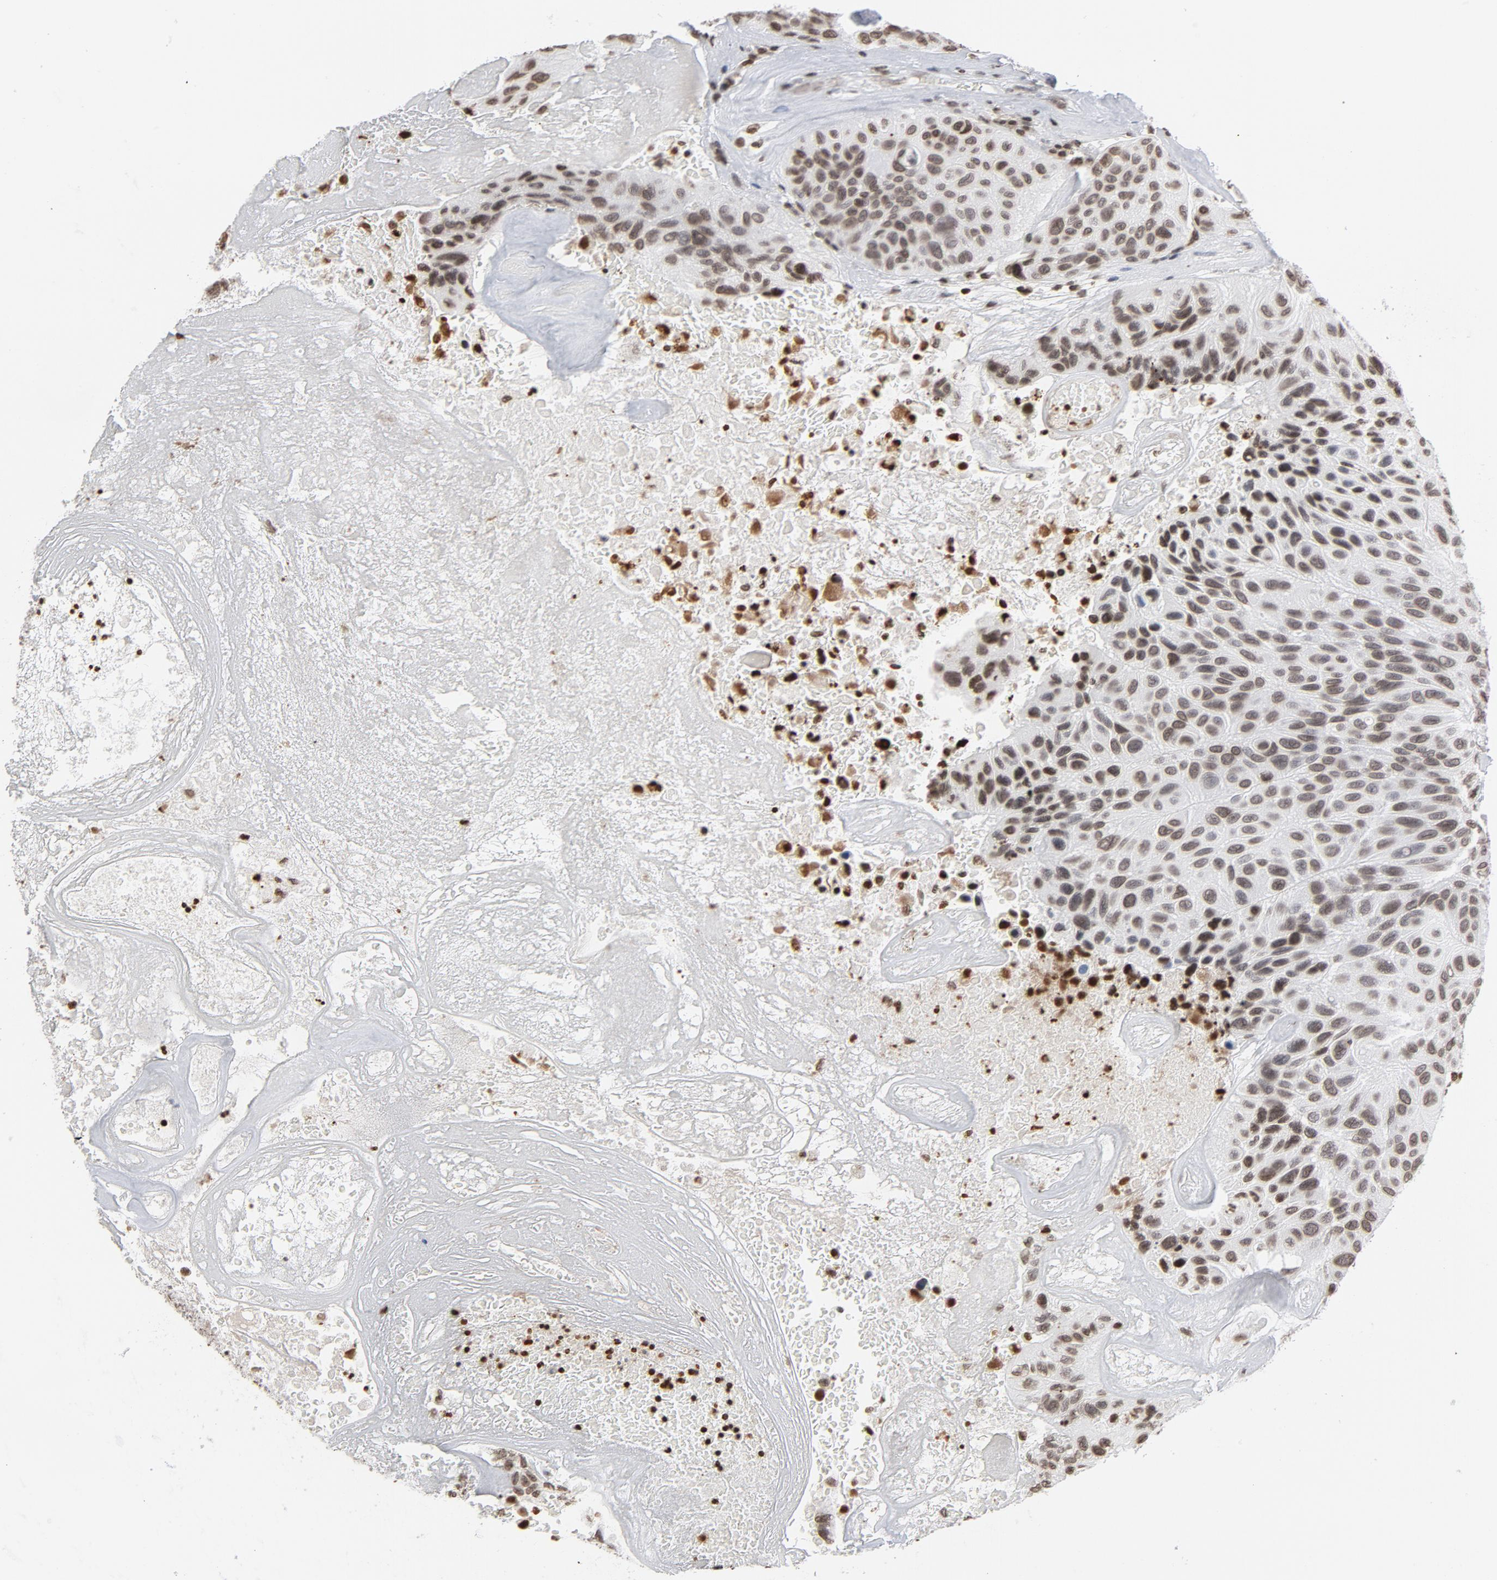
{"staining": {"intensity": "weak", "quantity": ">75%", "location": "nuclear"}, "tissue": "urothelial cancer", "cell_type": "Tumor cells", "image_type": "cancer", "snomed": [{"axis": "morphology", "description": "Urothelial carcinoma, High grade"}, {"axis": "topography", "description": "Urinary bladder"}], "caption": "Immunohistochemical staining of human high-grade urothelial carcinoma exhibits low levels of weak nuclear protein positivity in approximately >75% of tumor cells. The staining is performed using DAB brown chromogen to label protein expression. The nuclei are counter-stained blue using hematoxylin.", "gene": "H2AC12", "patient": {"sex": "male", "age": 66}}